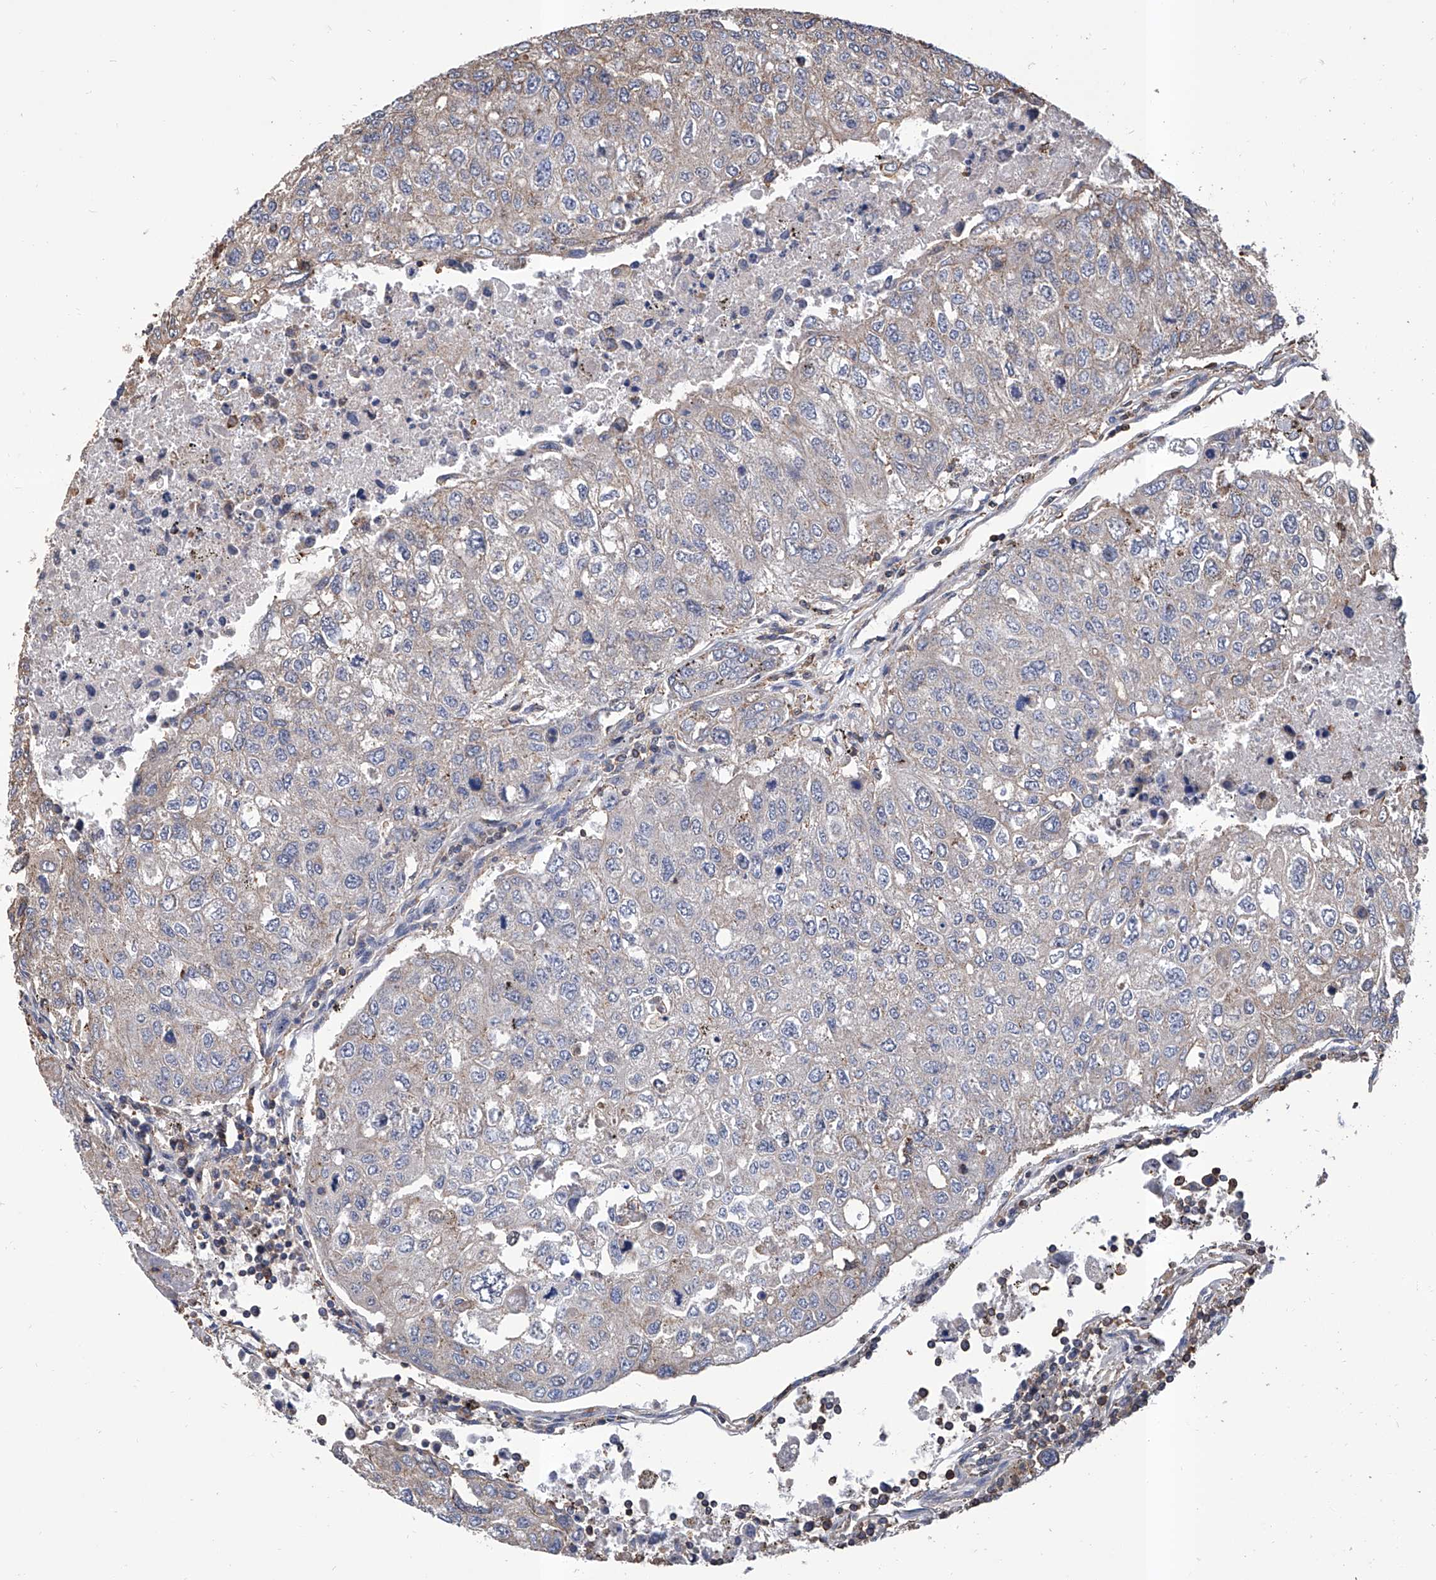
{"staining": {"intensity": "weak", "quantity": "<25%", "location": "cytoplasmic/membranous"}, "tissue": "urothelial cancer", "cell_type": "Tumor cells", "image_type": "cancer", "snomed": [{"axis": "morphology", "description": "Urothelial carcinoma, High grade"}, {"axis": "topography", "description": "Lymph node"}, {"axis": "topography", "description": "Urinary bladder"}], "caption": "High magnification brightfield microscopy of urothelial cancer stained with DAB (brown) and counterstained with hematoxylin (blue): tumor cells show no significant staining. (Immunohistochemistry, brightfield microscopy, high magnification).", "gene": "GPT", "patient": {"sex": "male", "age": 51}}